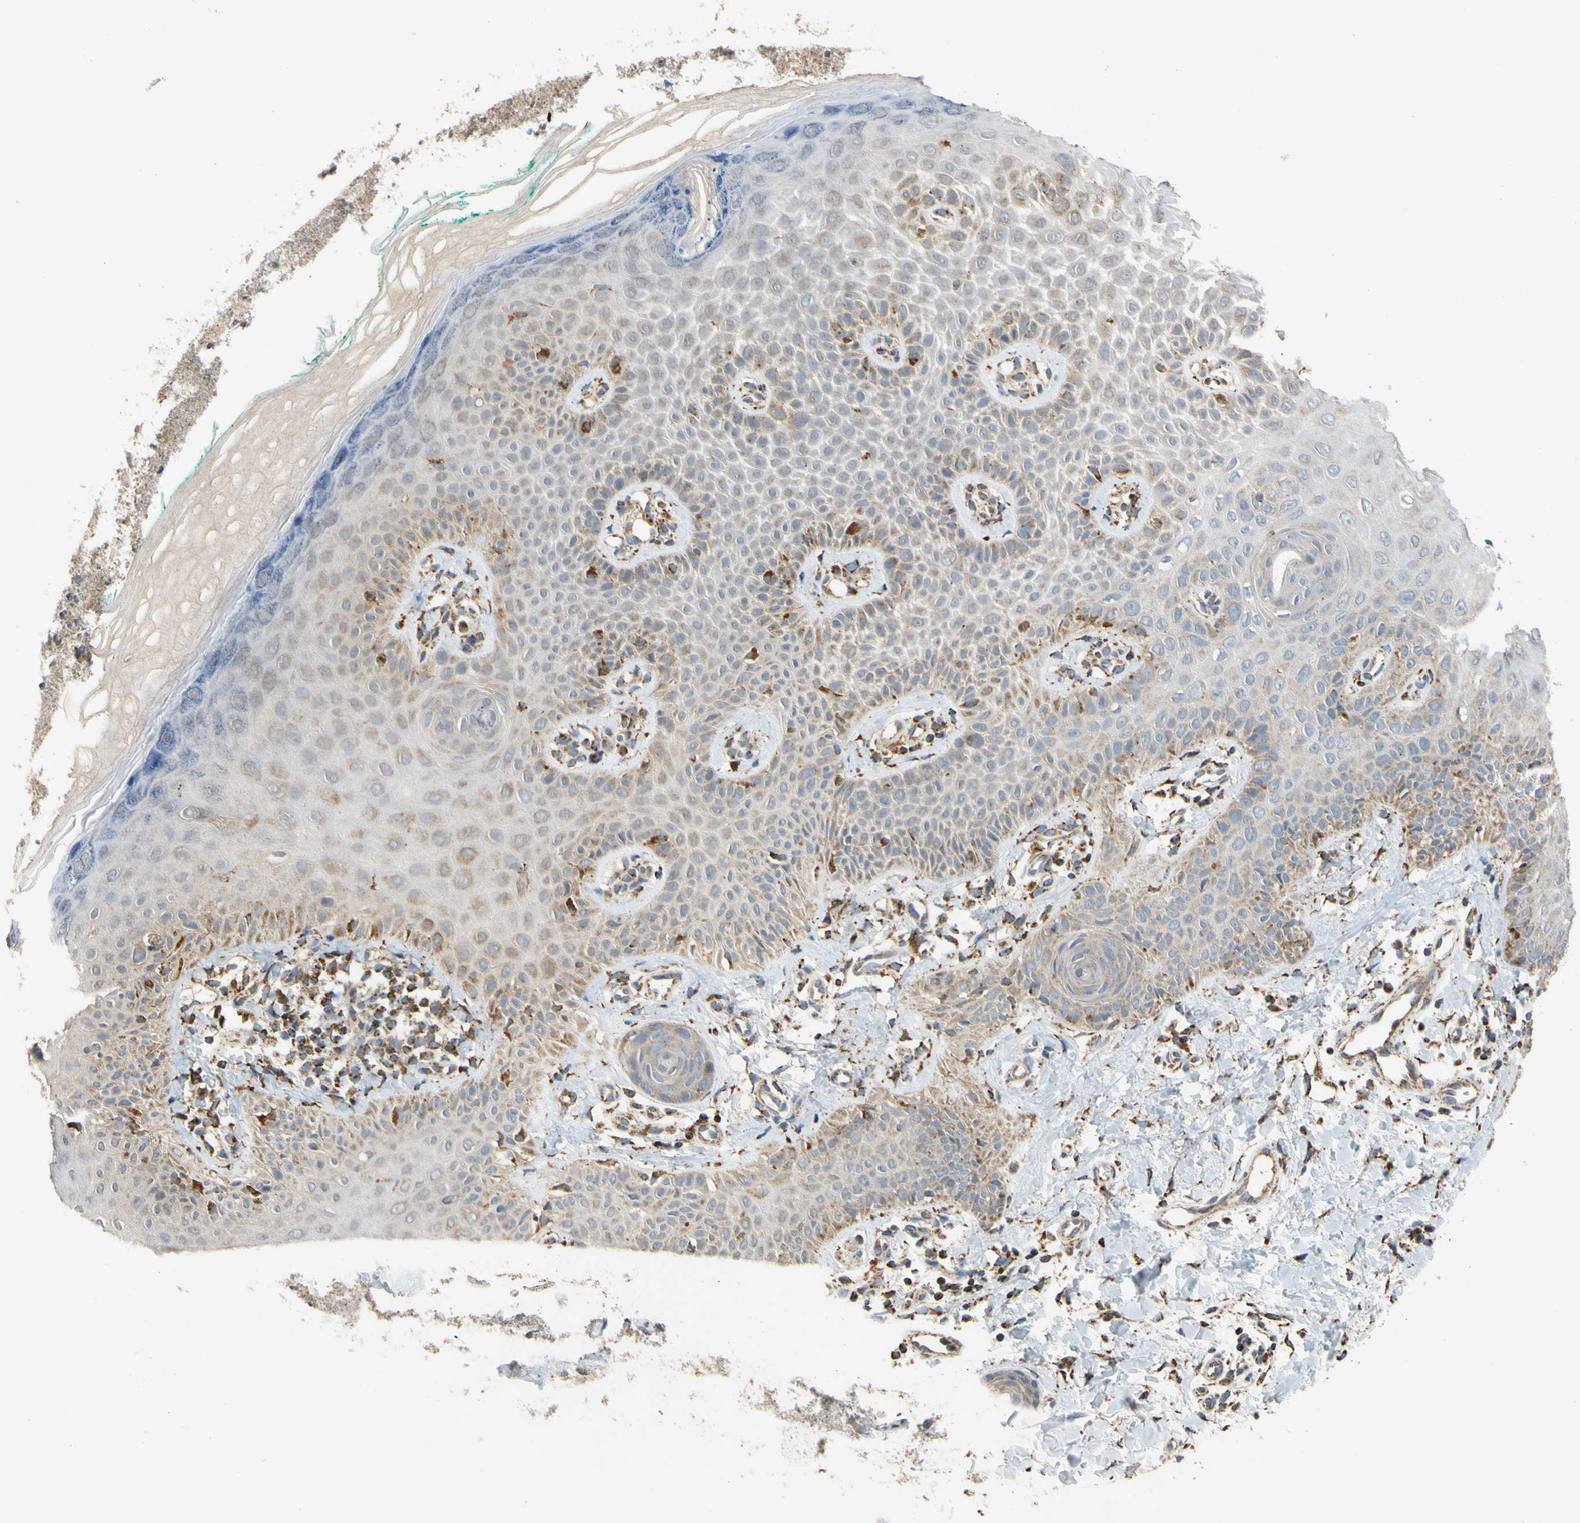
{"staining": {"intensity": "moderate", "quantity": ">75%", "location": "cytoplasmic/membranous"}, "tissue": "skin", "cell_type": "Fibroblasts", "image_type": "normal", "snomed": [{"axis": "morphology", "description": "Normal tissue, NOS"}, {"axis": "topography", "description": "Skin"}], "caption": "Skin was stained to show a protein in brown. There is medium levels of moderate cytoplasmic/membranous expression in approximately >75% of fibroblasts.", "gene": "SFXN3", "patient": {"sex": "male", "age": 26}}